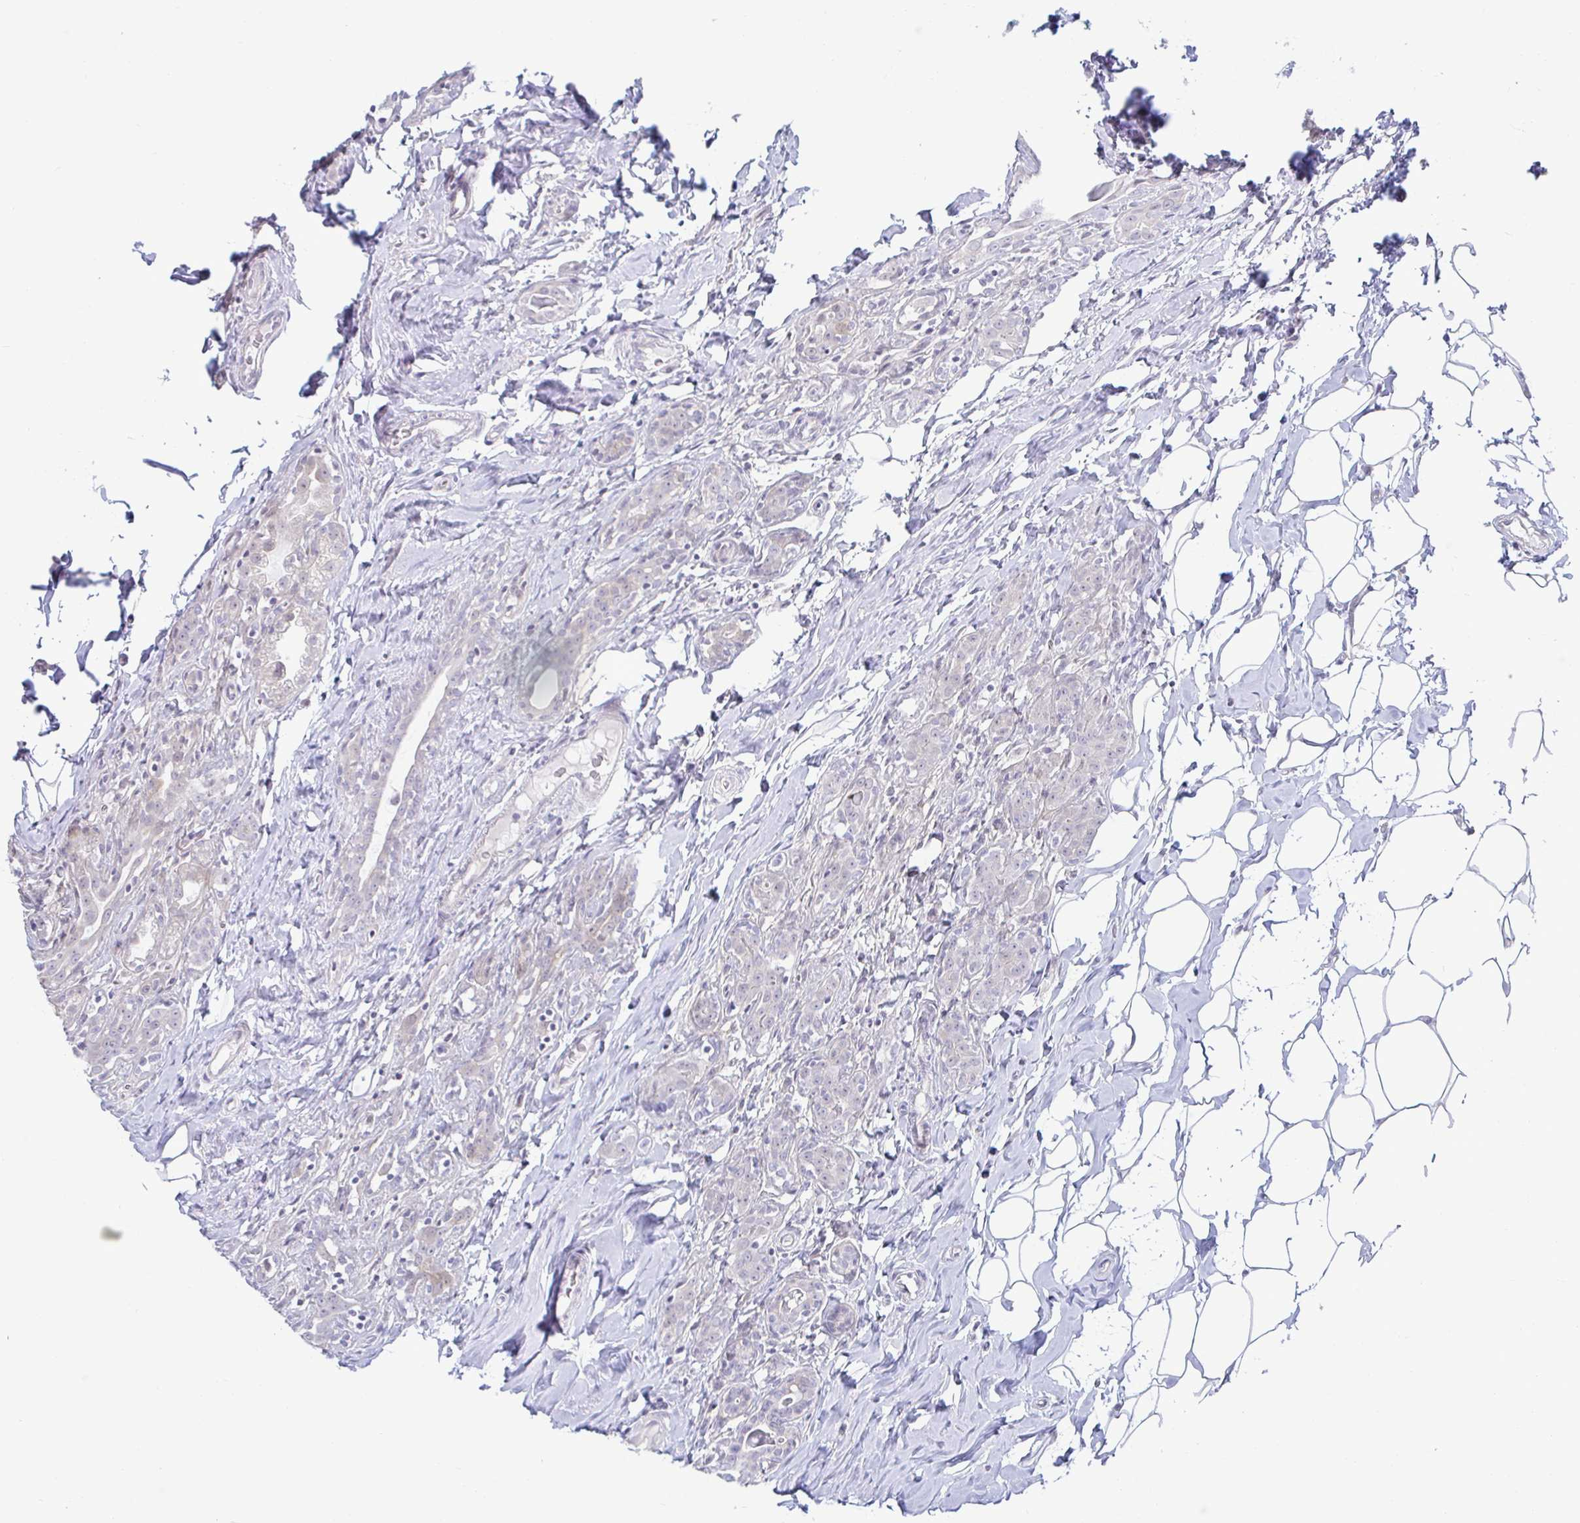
{"staining": {"intensity": "negative", "quantity": "none", "location": "none"}, "tissue": "breast cancer", "cell_type": "Tumor cells", "image_type": "cancer", "snomed": [{"axis": "morphology", "description": "Duct carcinoma"}, {"axis": "topography", "description": "Breast"}], "caption": "DAB immunohistochemical staining of breast invasive ductal carcinoma shows no significant positivity in tumor cells.", "gene": "GSTM1", "patient": {"sex": "female", "age": 43}}